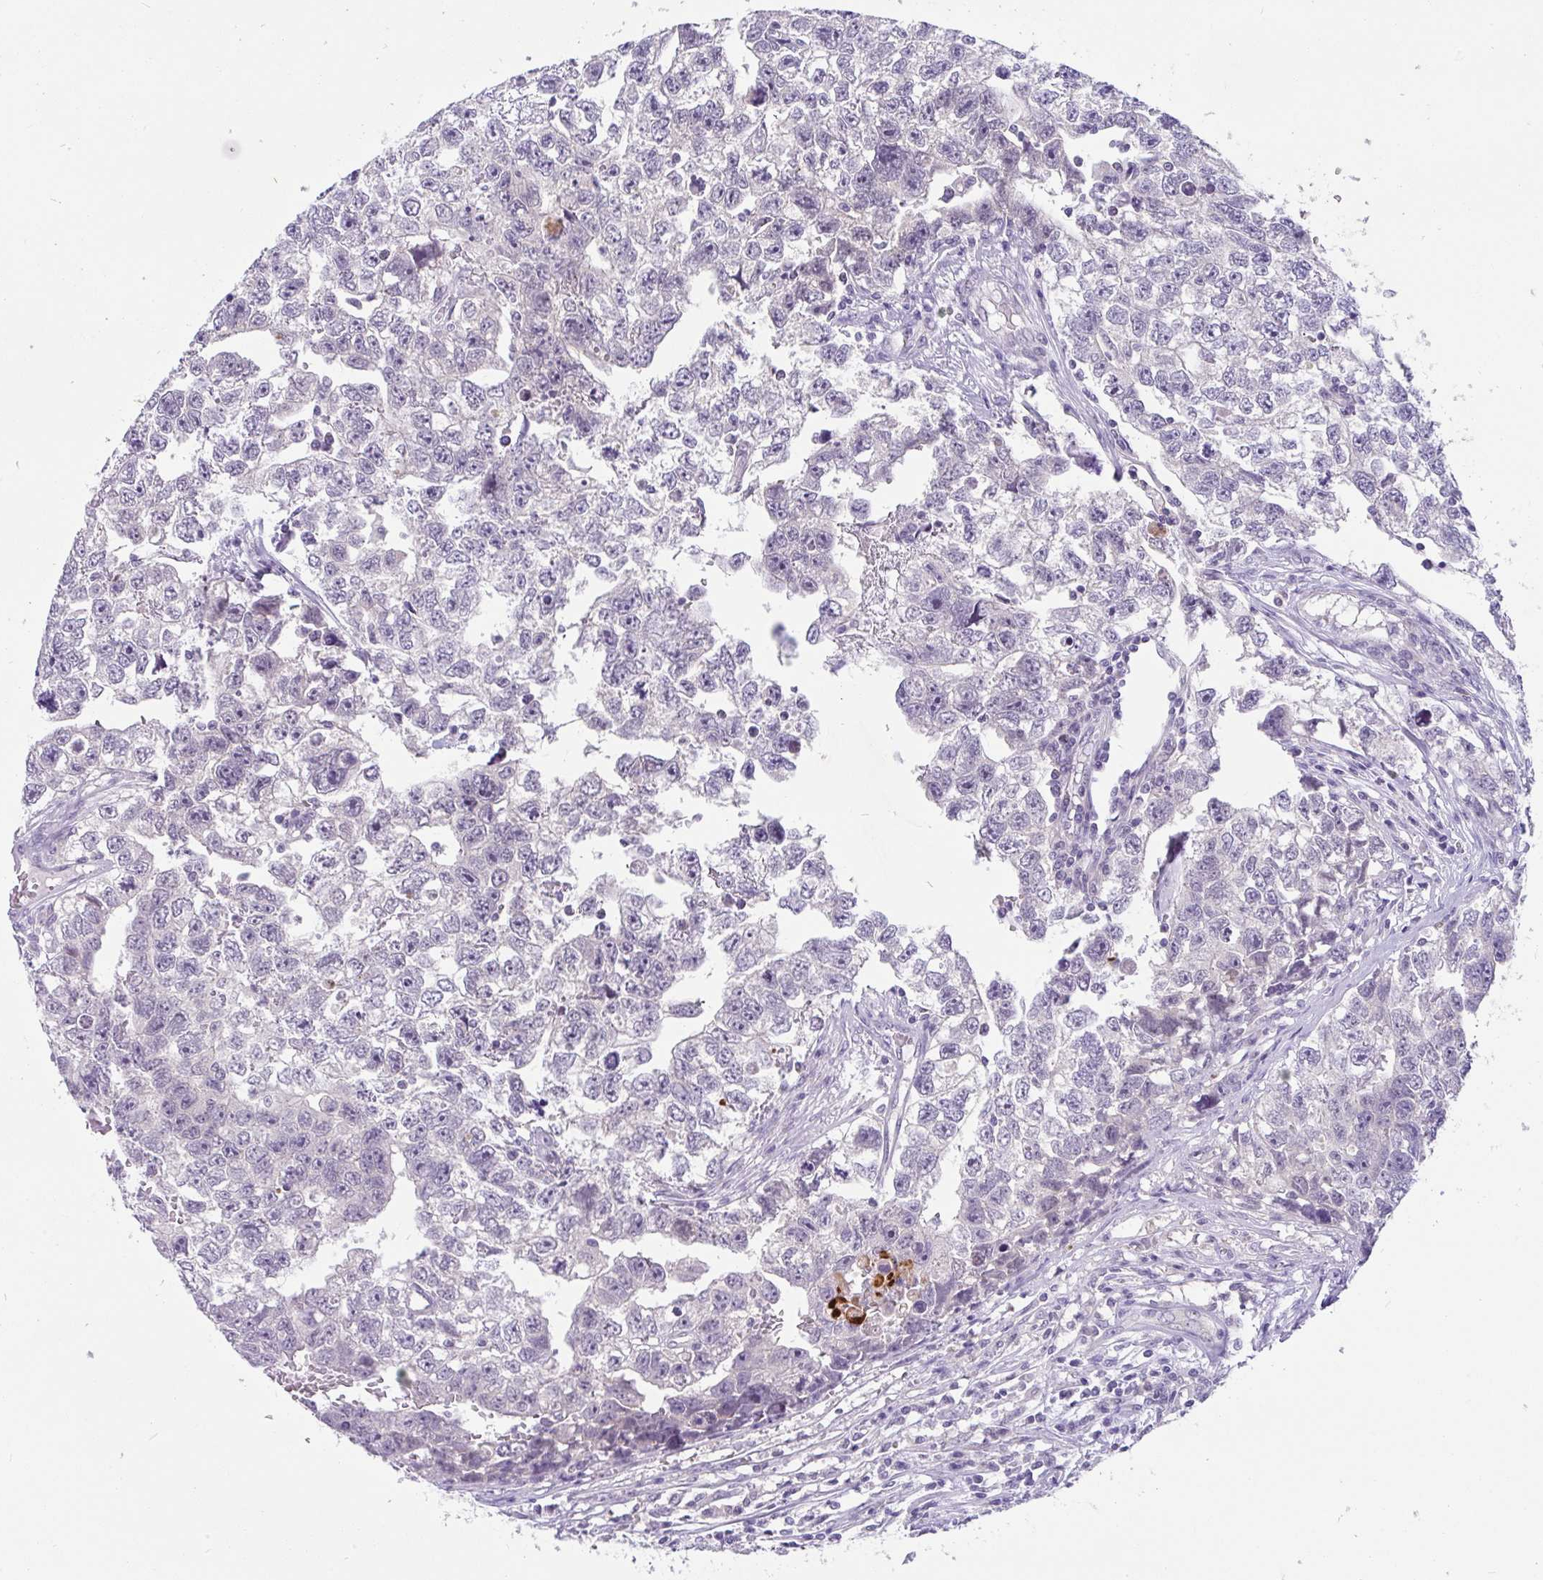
{"staining": {"intensity": "negative", "quantity": "none", "location": "none"}, "tissue": "testis cancer", "cell_type": "Tumor cells", "image_type": "cancer", "snomed": [{"axis": "morphology", "description": "Carcinoma, Embryonal, NOS"}, {"axis": "topography", "description": "Testis"}], "caption": "Tumor cells are negative for protein expression in human embryonal carcinoma (testis). Nuclei are stained in blue.", "gene": "KIAA2013", "patient": {"sex": "male", "age": 22}}